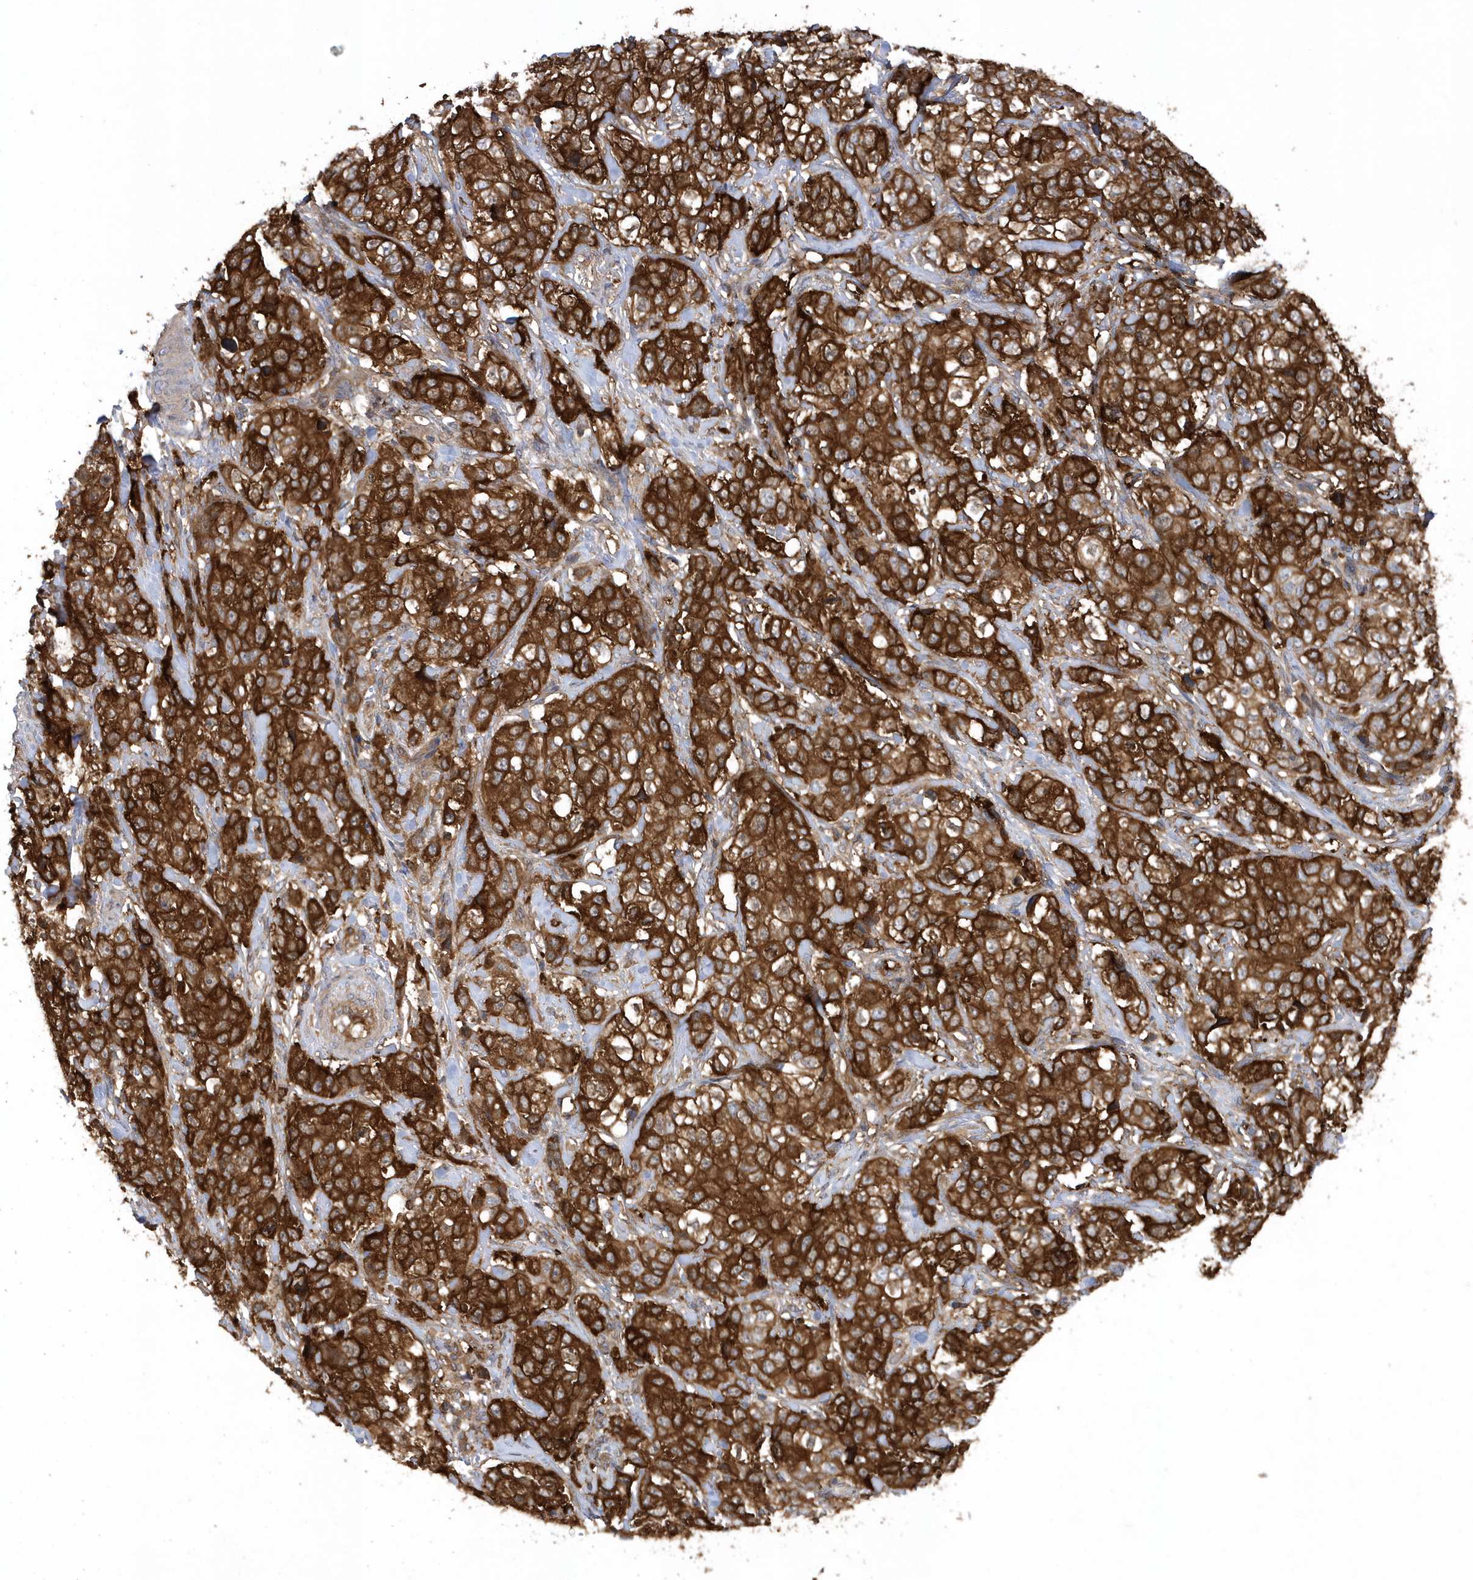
{"staining": {"intensity": "strong", "quantity": ">75%", "location": "cytoplasmic/membranous"}, "tissue": "stomach cancer", "cell_type": "Tumor cells", "image_type": "cancer", "snomed": [{"axis": "morphology", "description": "Adenocarcinoma, NOS"}, {"axis": "topography", "description": "Stomach"}], "caption": "Human stomach adenocarcinoma stained with a protein marker shows strong staining in tumor cells.", "gene": "PAICS", "patient": {"sex": "male", "age": 48}}